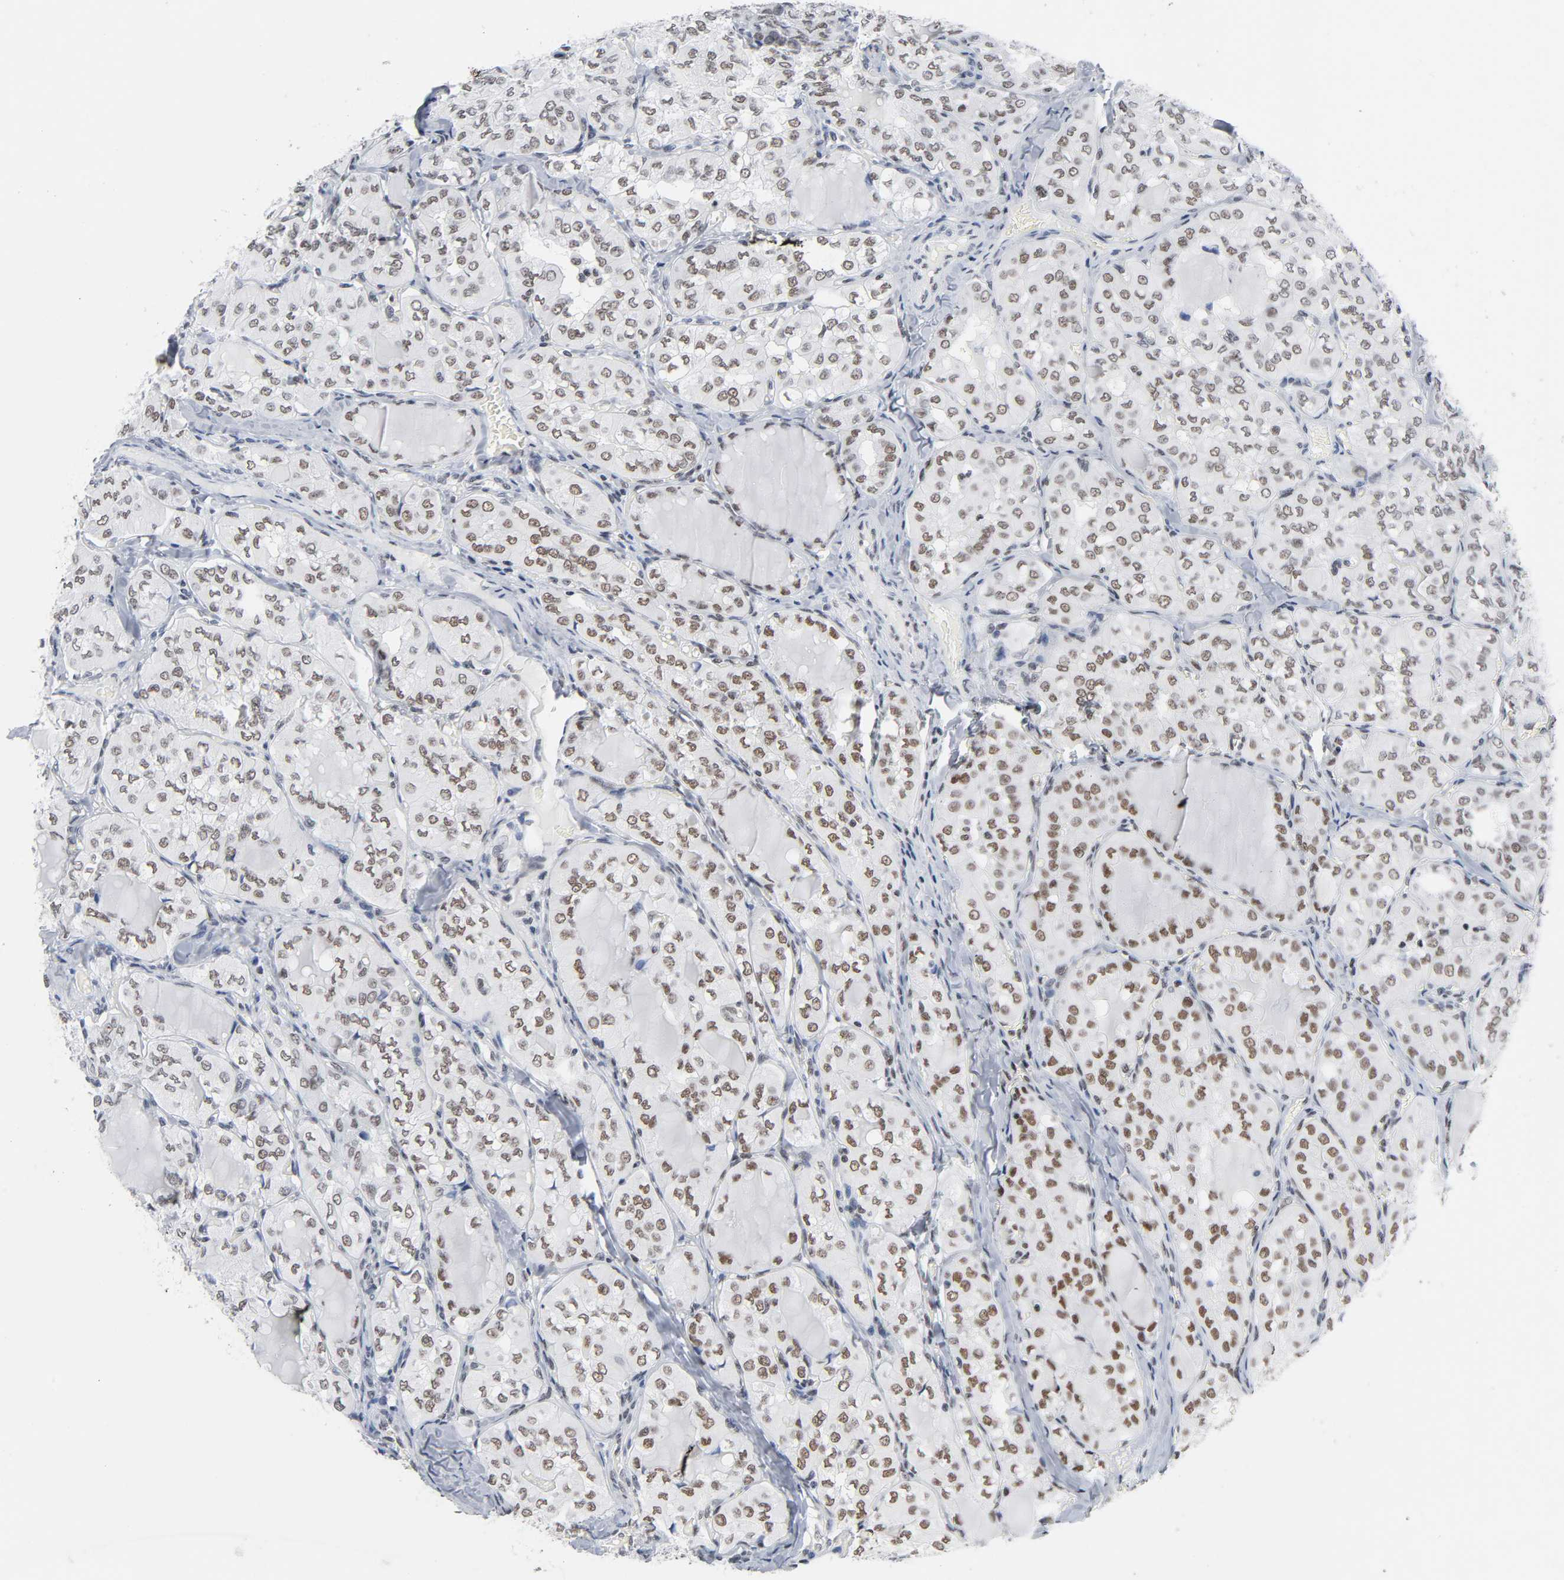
{"staining": {"intensity": "moderate", "quantity": ">75%", "location": "nuclear"}, "tissue": "thyroid cancer", "cell_type": "Tumor cells", "image_type": "cancer", "snomed": [{"axis": "morphology", "description": "Papillary adenocarcinoma, NOS"}, {"axis": "topography", "description": "Thyroid gland"}], "caption": "Thyroid papillary adenocarcinoma stained for a protein displays moderate nuclear positivity in tumor cells.", "gene": "CSTF2", "patient": {"sex": "male", "age": 20}}